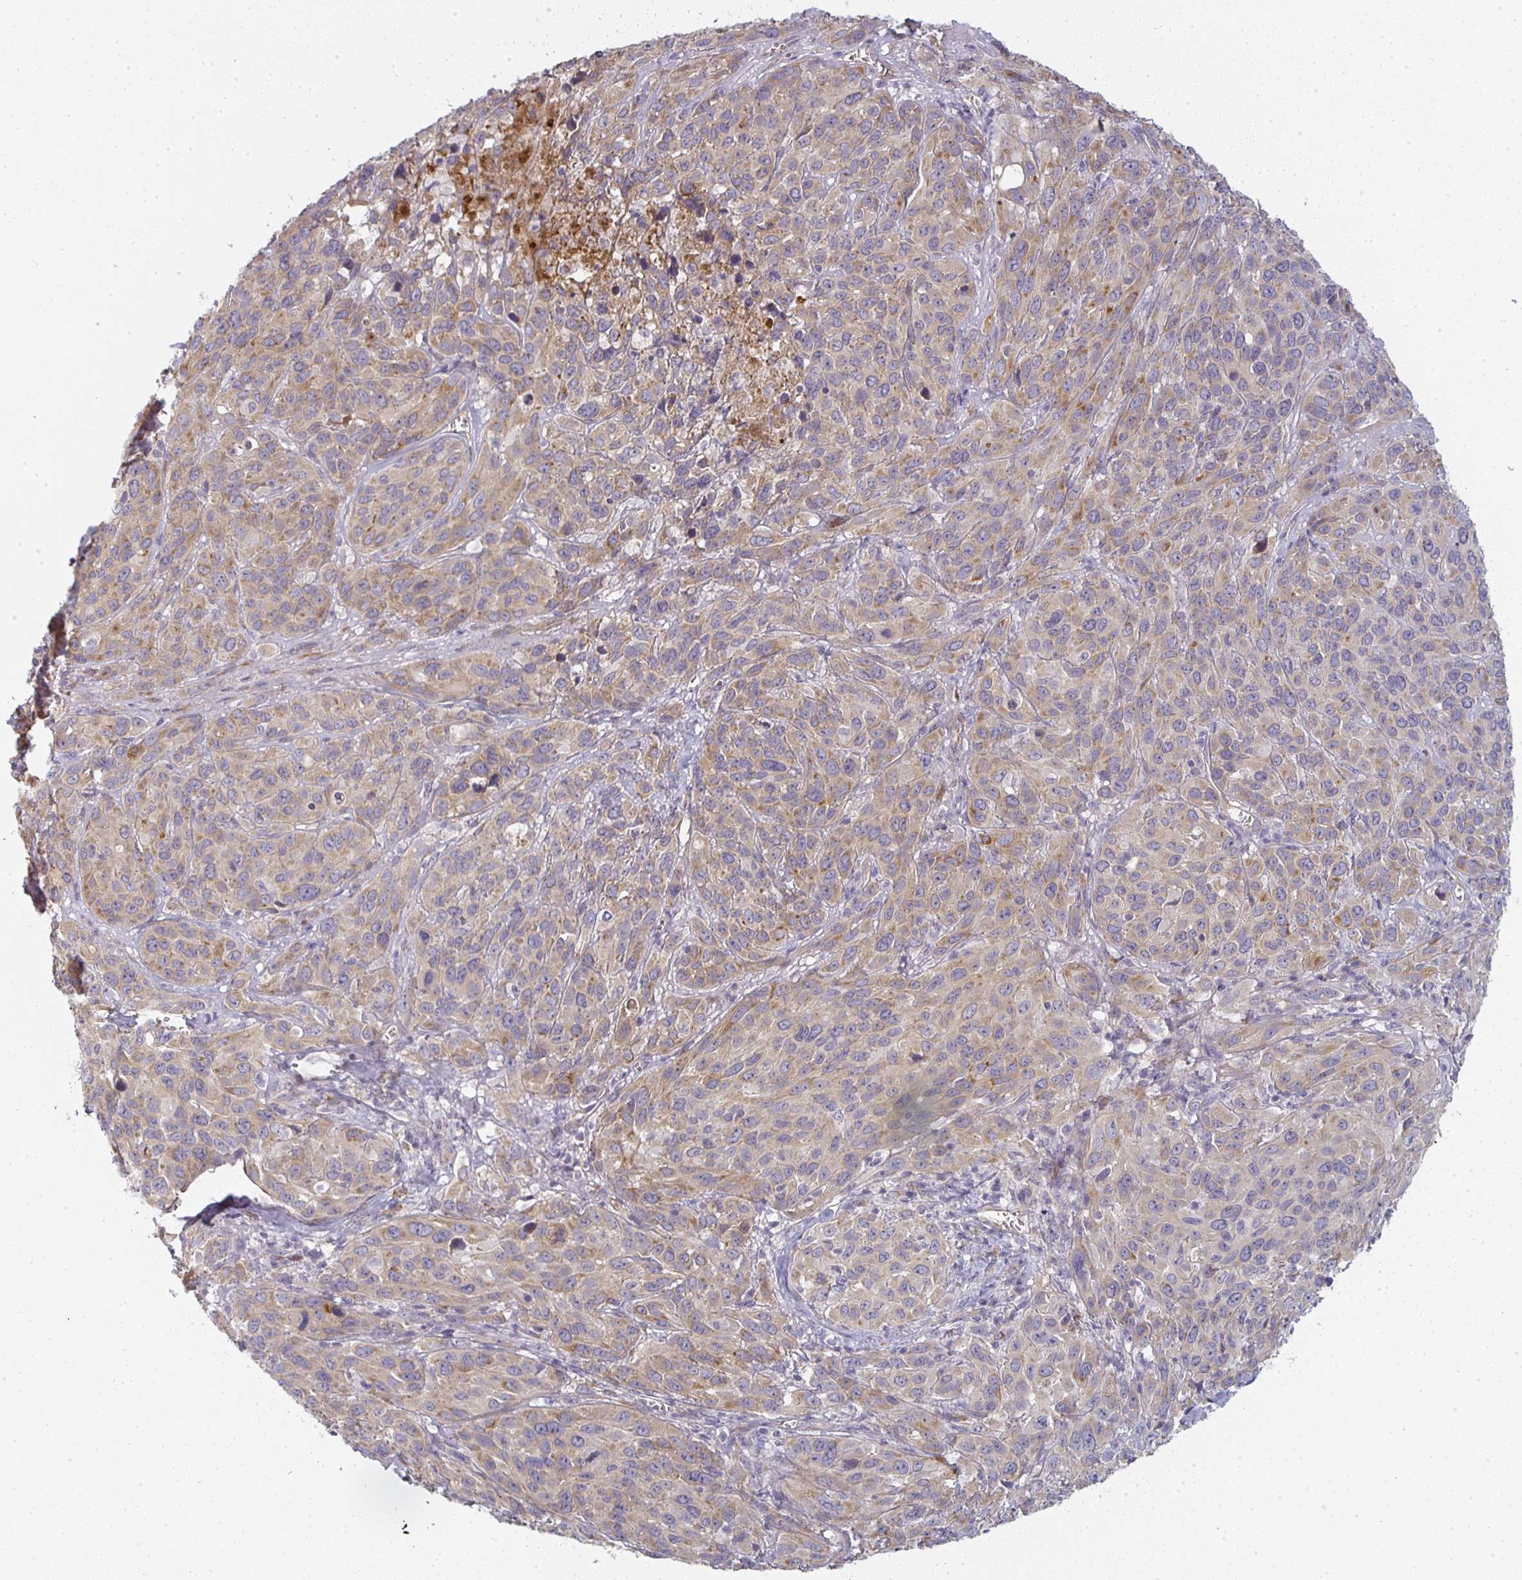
{"staining": {"intensity": "weak", "quantity": "25%-75%", "location": "cytoplasmic/membranous"}, "tissue": "cervical cancer", "cell_type": "Tumor cells", "image_type": "cancer", "snomed": [{"axis": "morphology", "description": "Normal tissue, NOS"}, {"axis": "morphology", "description": "Squamous cell carcinoma, NOS"}, {"axis": "topography", "description": "Cervix"}], "caption": "Approximately 25%-75% of tumor cells in cervical cancer (squamous cell carcinoma) exhibit weak cytoplasmic/membranous protein staining as visualized by brown immunohistochemical staining.", "gene": "CTHRC1", "patient": {"sex": "female", "age": 51}}